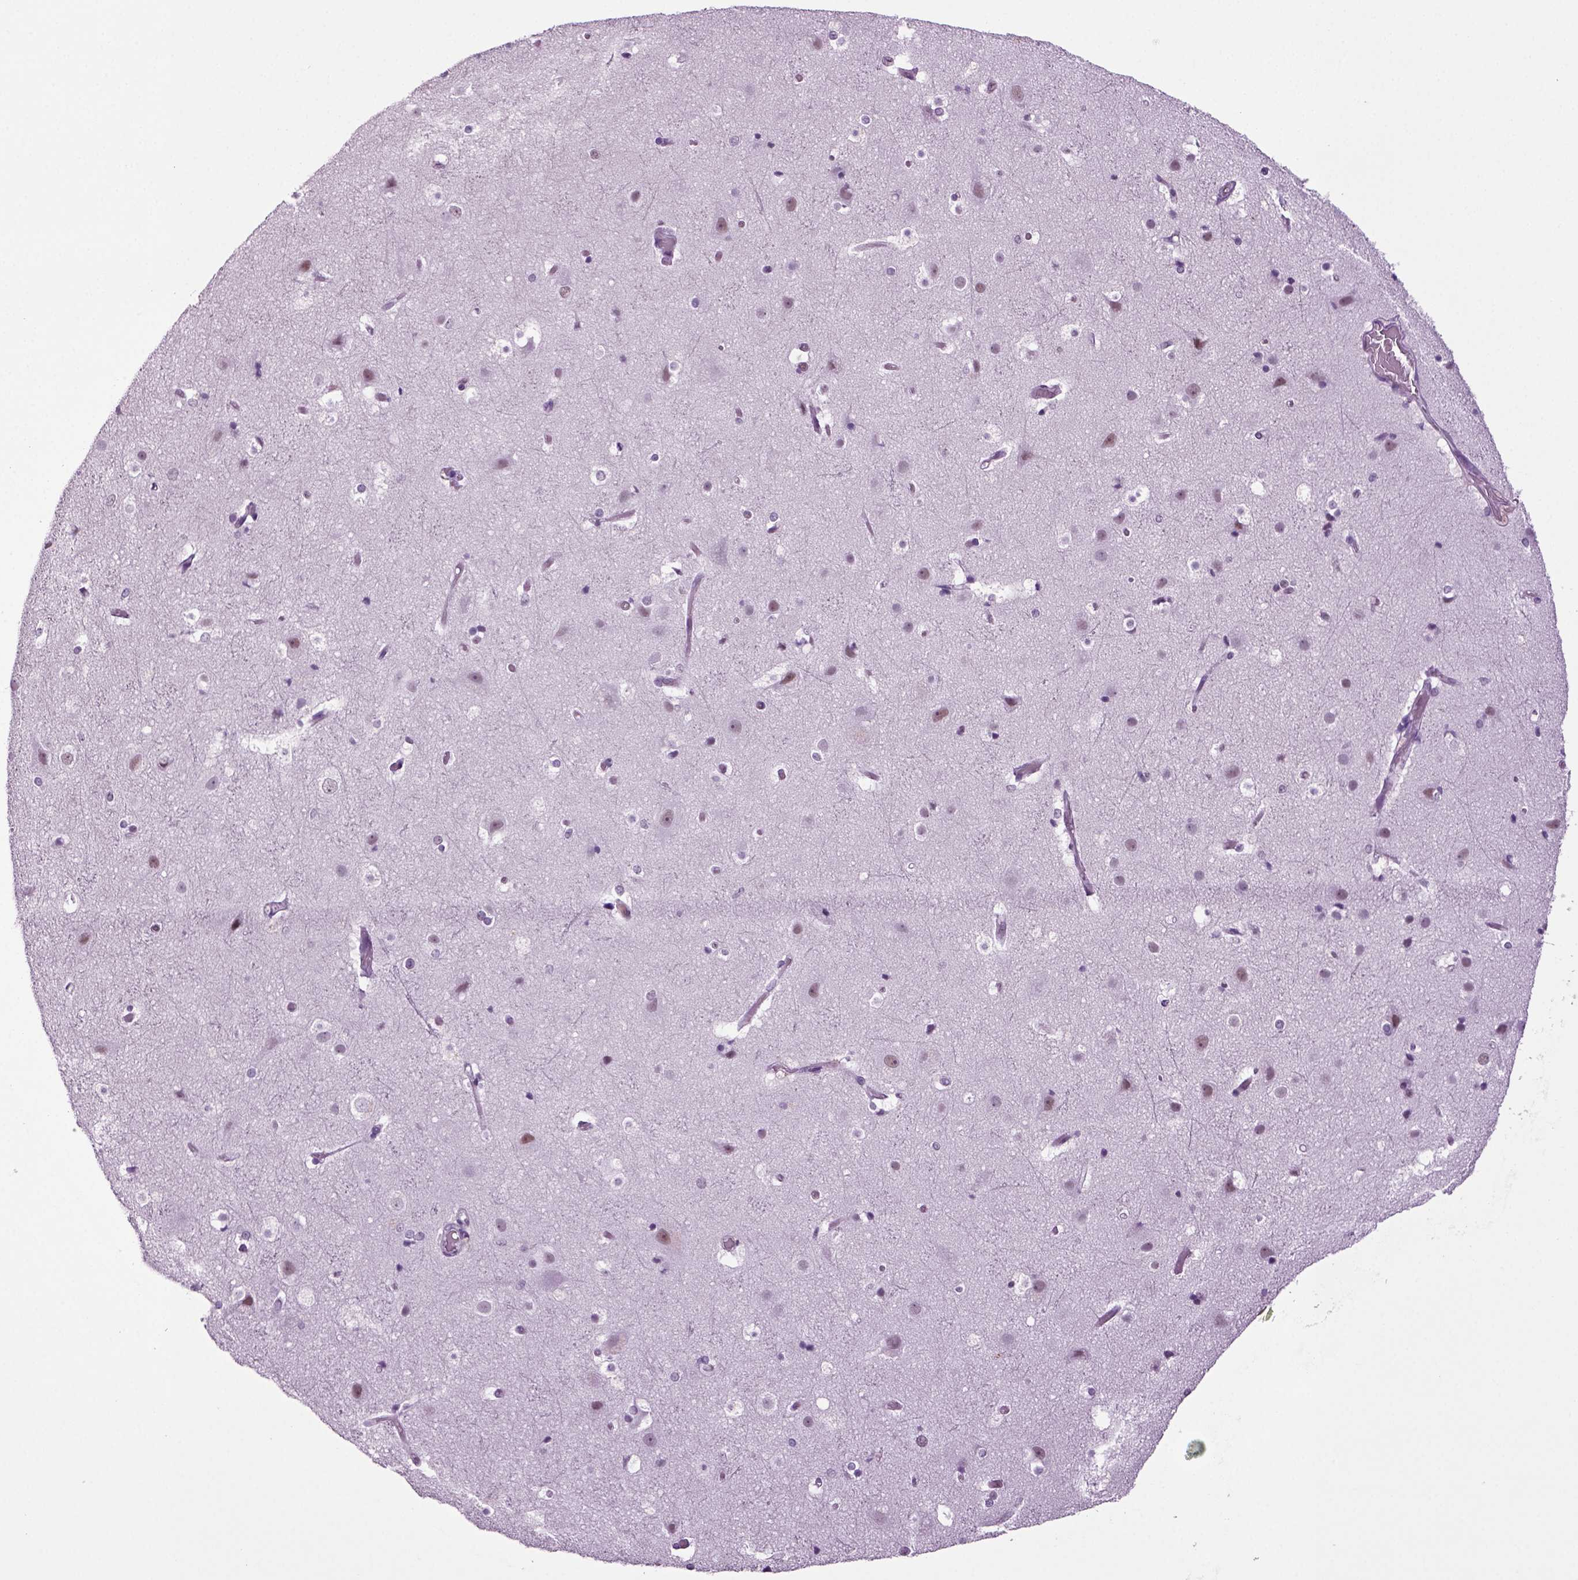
{"staining": {"intensity": "negative", "quantity": "none", "location": "none"}, "tissue": "cerebral cortex", "cell_type": "Endothelial cells", "image_type": "normal", "snomed": [{"axis": "morphology", "description": "Normal tissue, NOS"}, {"axis": "topography", "description": "Cerebral cortex"}], "caption": "This image is of benign cerebral cortex stained with IHC to label a protein in brown with the nuclei are counter-stained blue. There is no expression in endothelial cells. (Stains: DAB (3,3'-diaminobenzidine) IHC with hematoxylin counter stain, Microscopy: brightfield microscopy at high magnification).", "gene": "RFX3", "patient": {"sex": "female", "age": 52}}